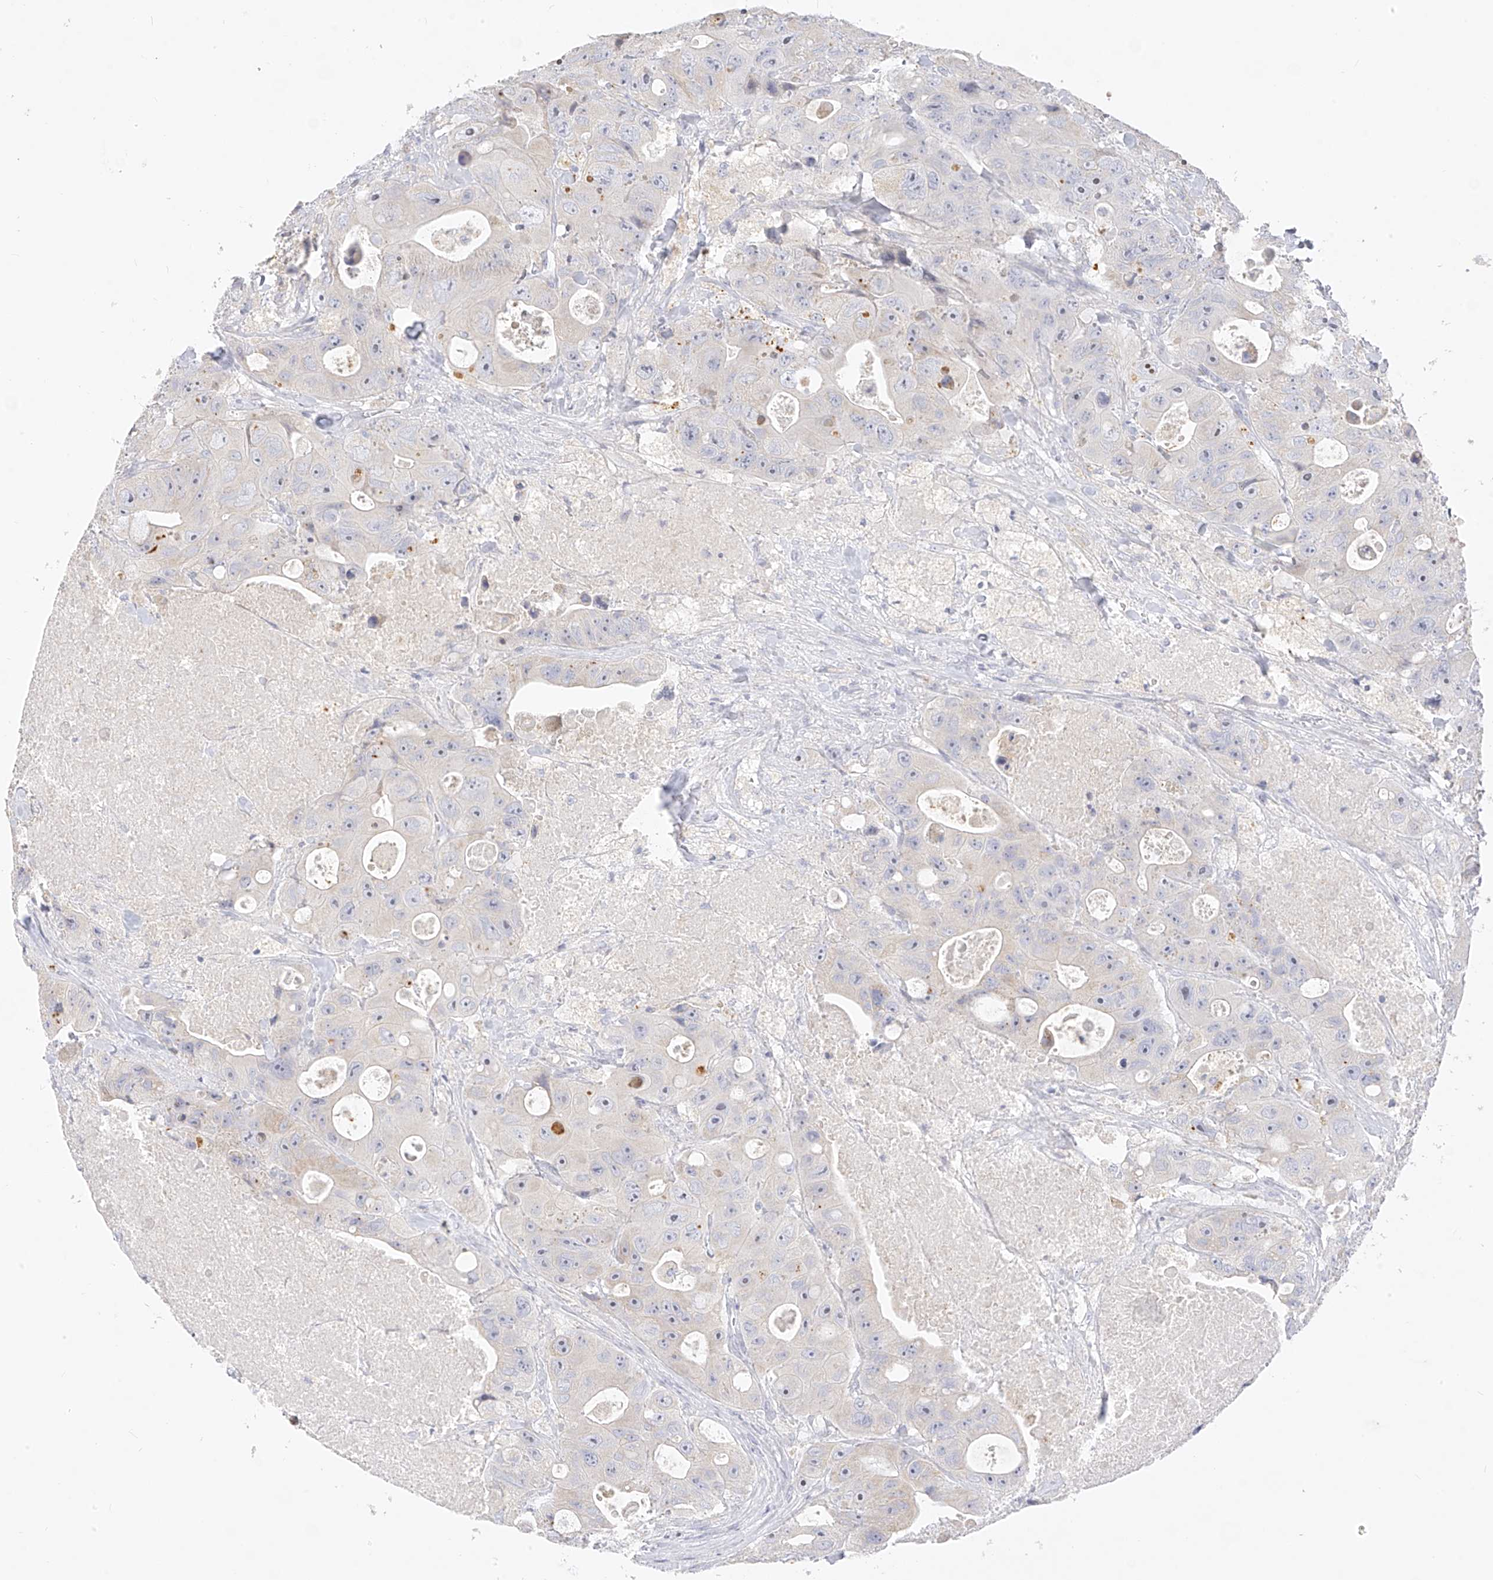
{"staining": {"intensity": "negative", "quantity": "none", "location": "none"}, "tissue": "colorectal cancer", "cell_type": "Tumor cells", "image_type": "cancer", "snomed": [{"axis": "morphology", "description": "Adenocarcinoma, NOS"}, {"axis": "topography", "description": "Colon"}], "caption": "High magnification brightfield microscopy of colorectal cancer stained with DAB (3,3'-diaminobenzidine) (brown) and counterstained with hematoxylin (blue): tumor cells show no significant staining. (Immunohistochemistry, brightfield microscopy, high magnification).", "gene": "ZNF404", "patient": {"sex": "female", "age": 46}}